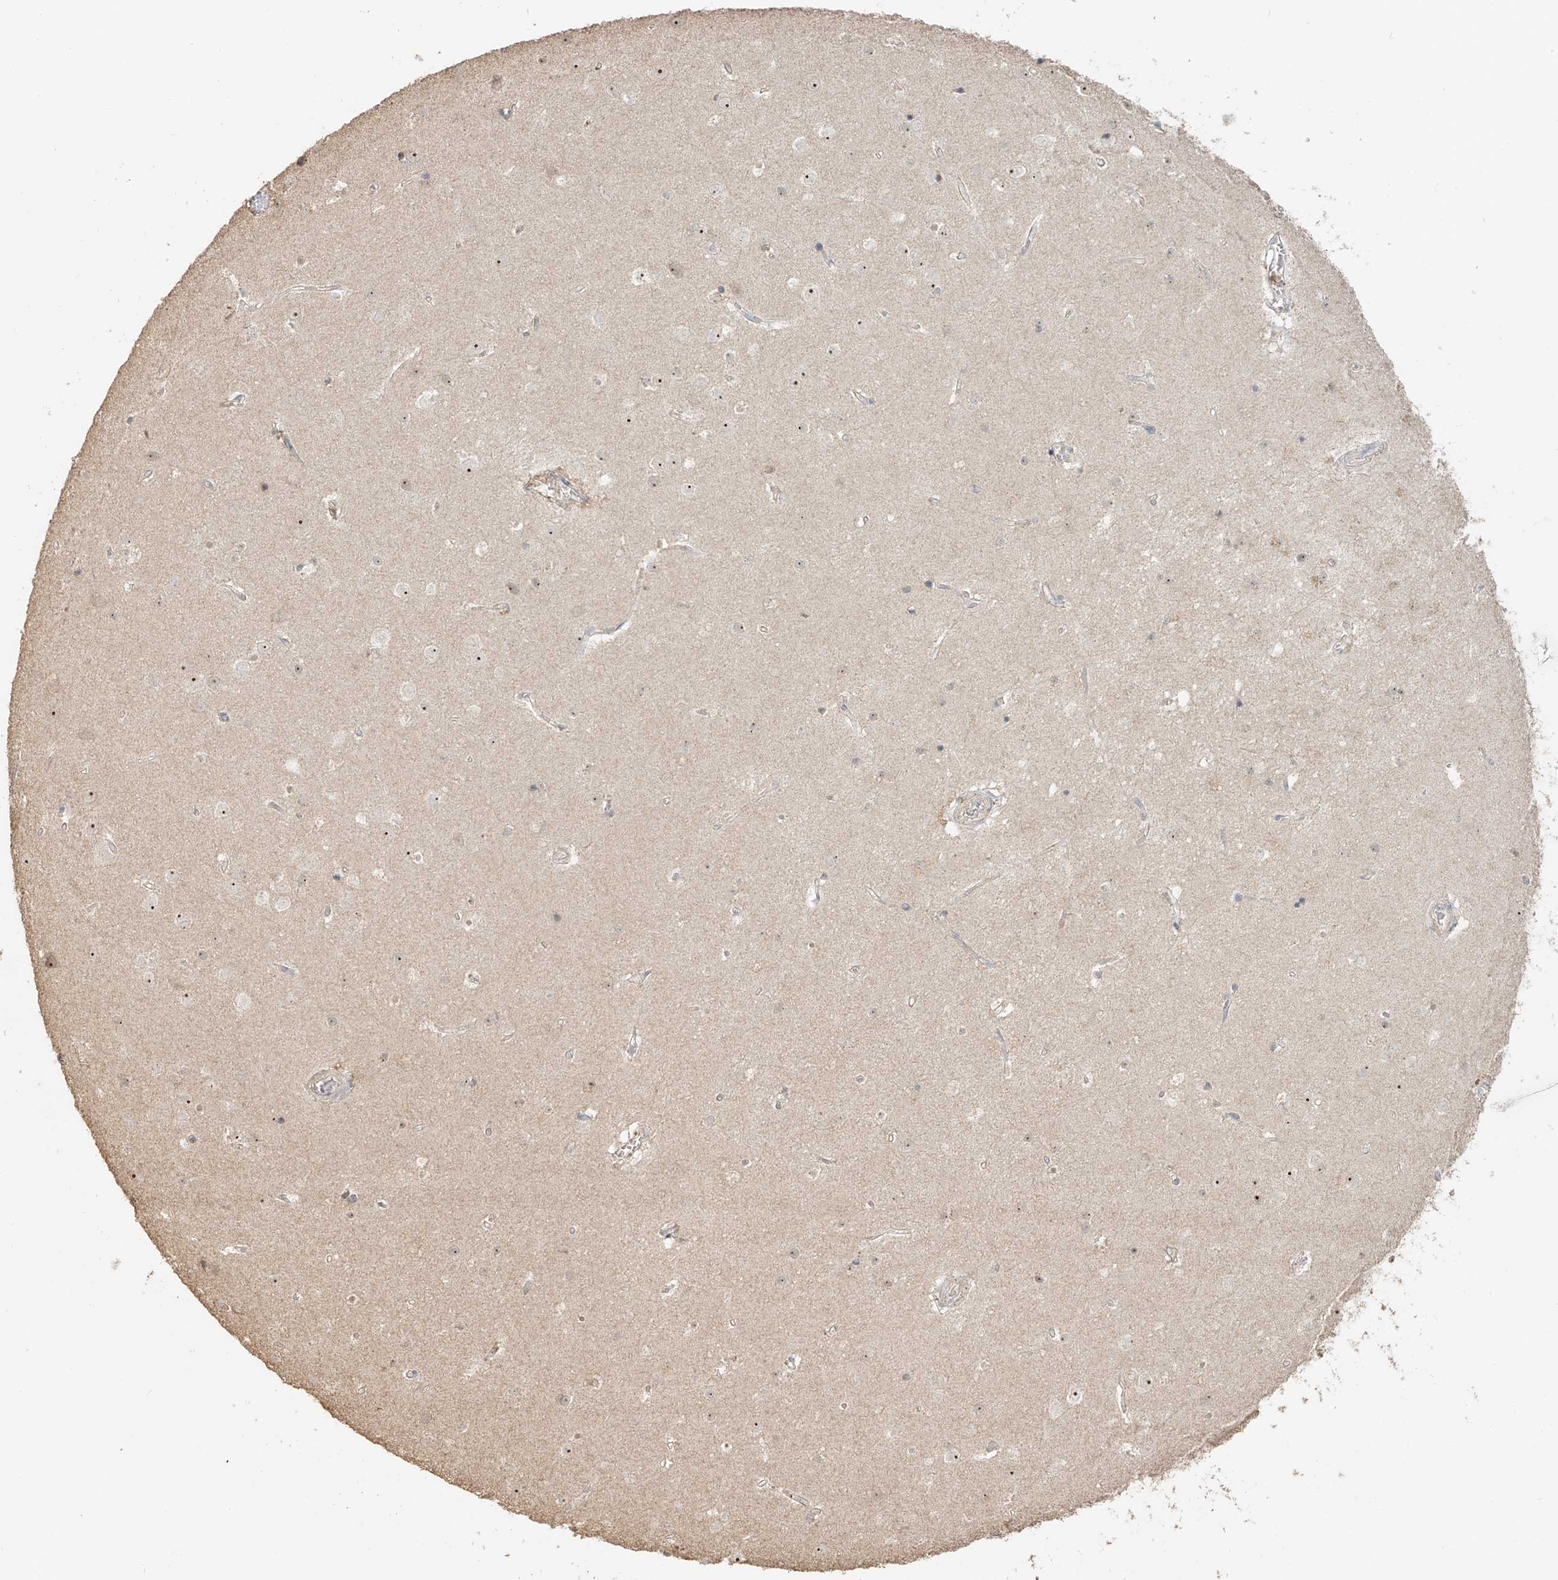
{"staining": {"intensity": "weak", "quantity": ">75%", "location": "cytoplasmic/membranous"}, "tissue": "cerebral cortex", "cell_type": "Endothelial cells", "image_type": "normal", "snomed": [{"axis": "morphology", "description": "Normal tissue, NOS"}, {"axis": "topography", "description": "Cerebral cortex"}], "caption": "This is an image of immunohistochemistry staining of normal cerebral cortex, which shows weak expression in the cytoplasmic/membranous of endothelial cells.", "gene": "NPHS1", "patient": {"sex": "male", "age": 54}}